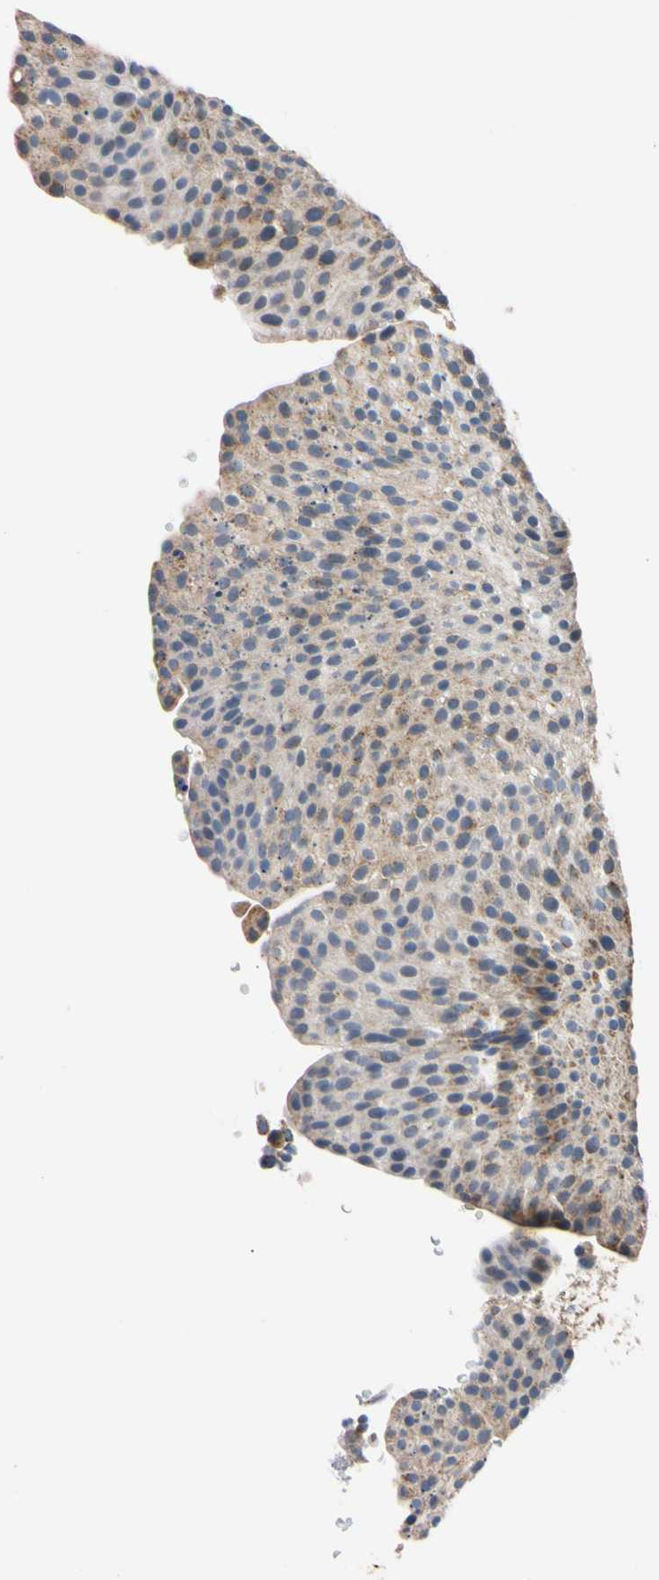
{"staining": {"intensity": "weak", "quantity": ">75%", "location": "cytoplasmic/membranous"}, "tissue": "urothelial cancer", "cell_type": "Tumor cells", "image_type": "cancer", "snomed": [{"axis": "morphology", "description": "Urothelial carcinoma, Low grade"}, {"axis": "topography", "description": "Smooth muscle"}, {"axis": "topography", "description": "Urinary bladder"}], "caption": "This photomicrograph displays immunohistochemistry (IHC) staining of human low-grade urothelial carcinoma, with low weak cytoplasmic/membranous positivity in approximately >75% of tumor cells.", "gene": "CLPP", "patient": {"sex": "male", "age": 60}}